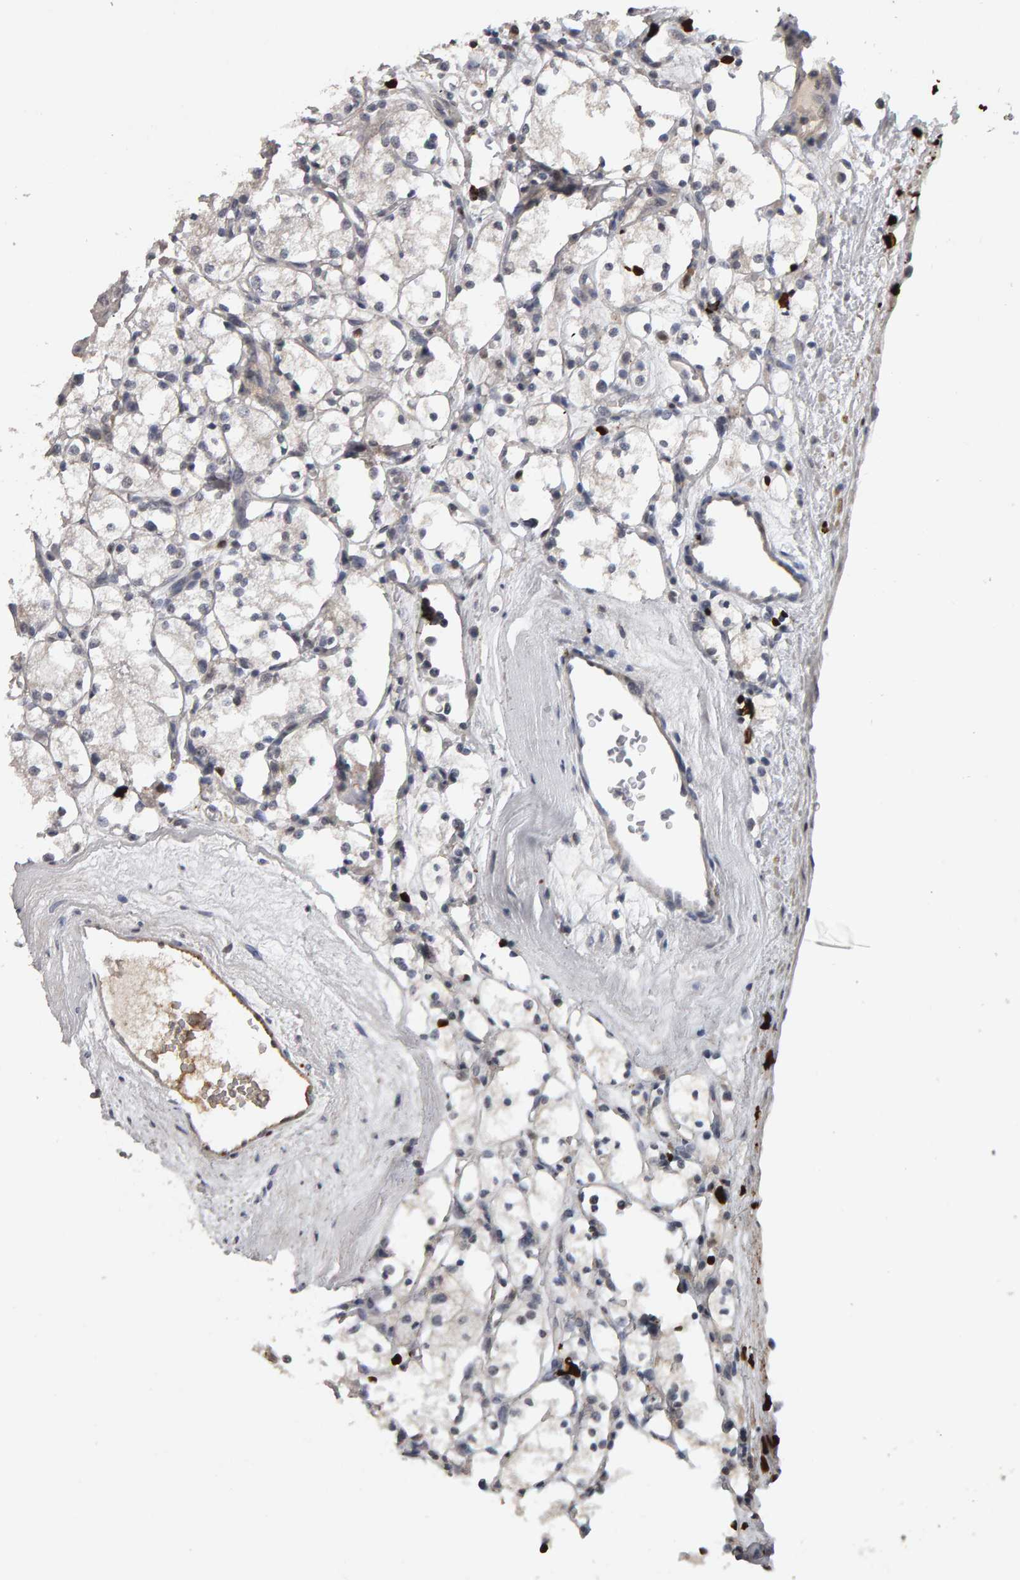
{"staining": {"intensity": "weak", "quantity": "<25%", "location": "cytoplasmic/membranous"}, "tissue": "renal cancer", "cell_type": "Tumor cells", "image_type": "cancer", "snomed": [{"axis": "morphology", "description": "Adenocarcinoma, NOS"}, {"axis": "topography", "description": "Kidney"}], "caption": "IHC micrograph of neoplastic tissue: adenocarcinoma (renal) stained with DAB (3,3'-diaminobenzidine) displays no significant protein staining in tumor cells.", "gene": "IPO8", "patient": {"sex": "male", "age": 77}}